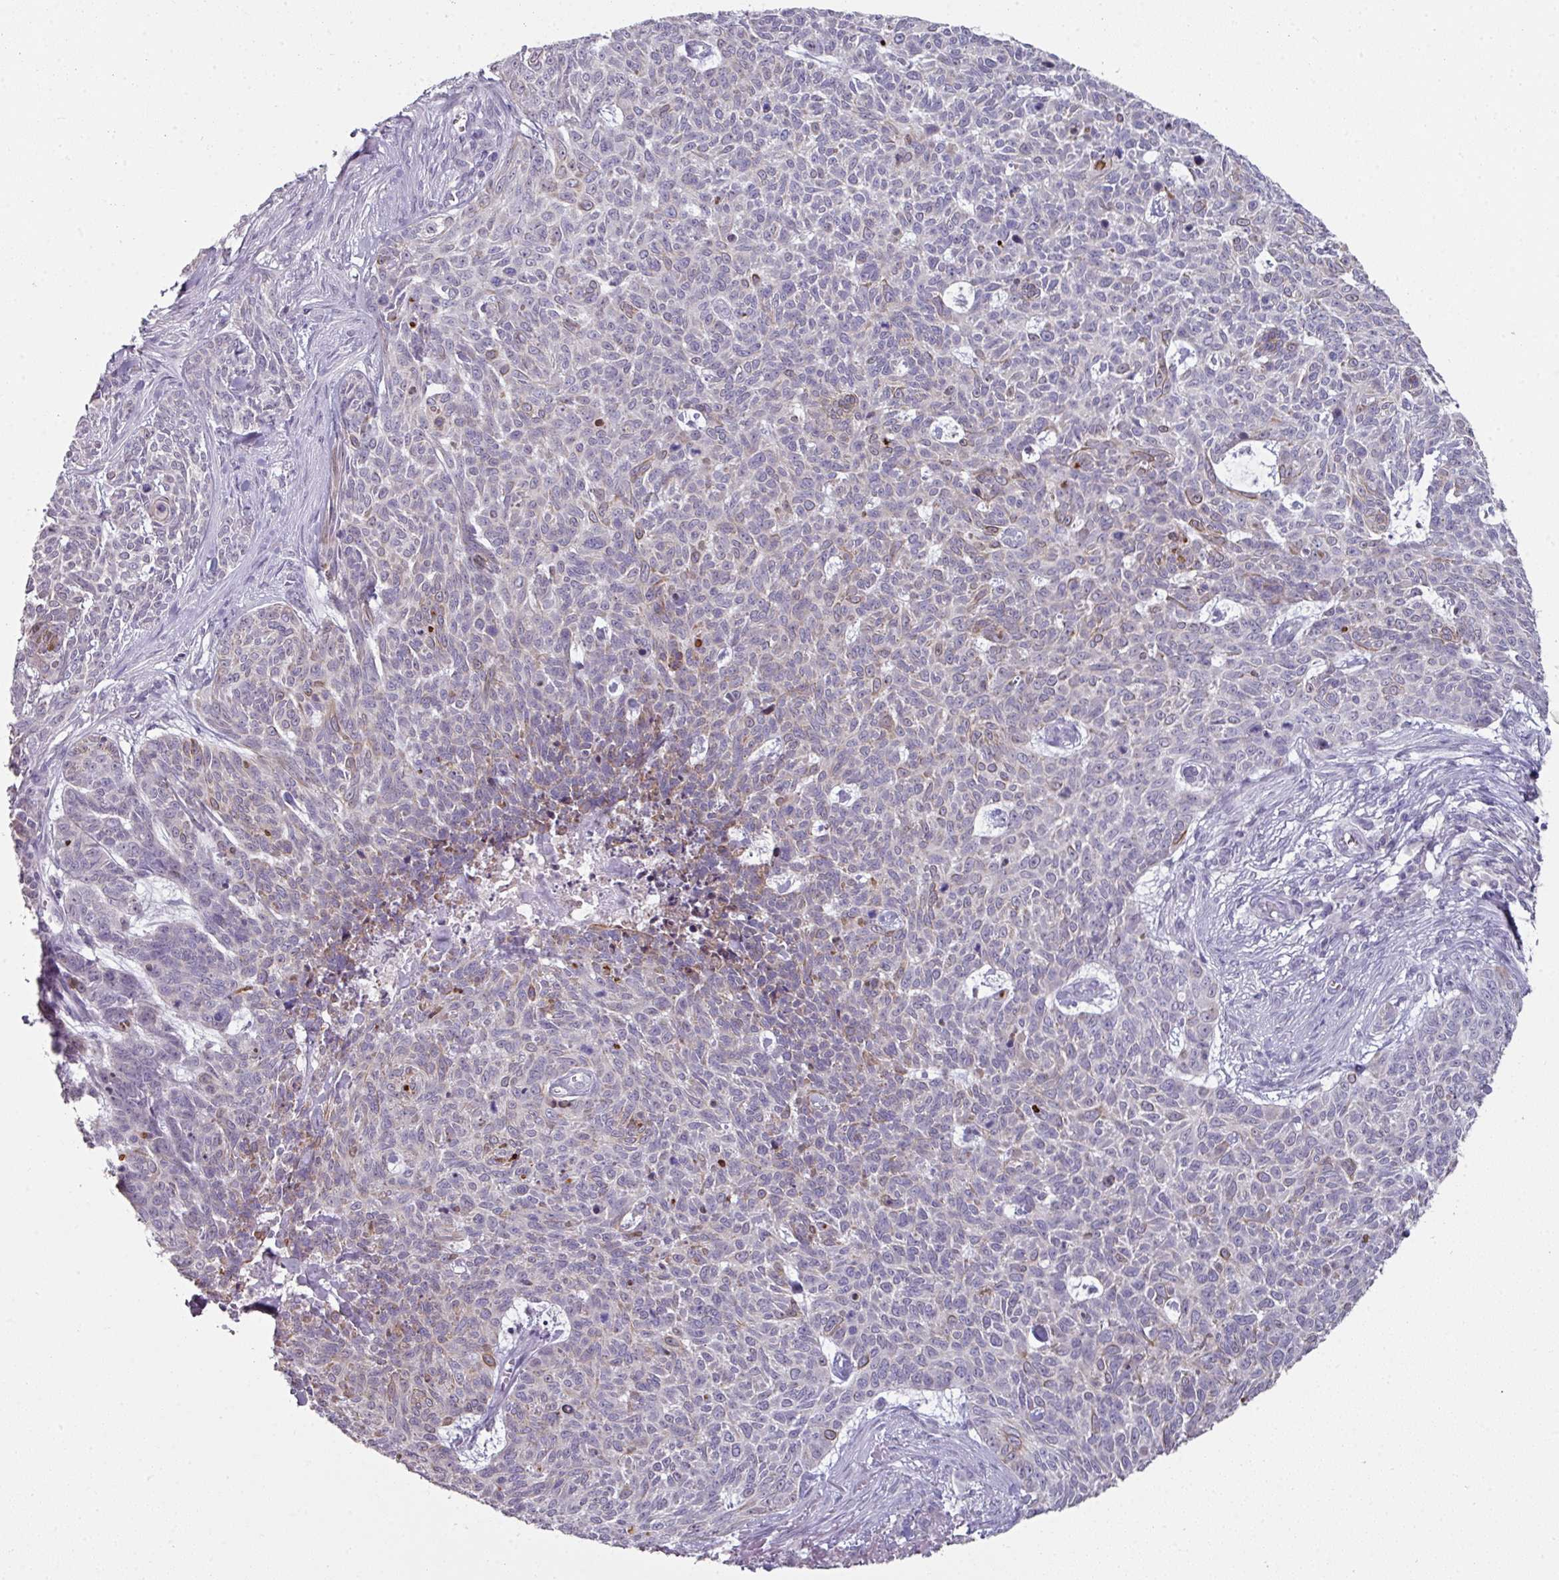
{"staining": {"intensity": "moderate", "quantity": "<25%", "location": "cytoplasmic/membranous"}, "tissue": "skin cancer", "cell_type": "Tumor cells", "image_type": "cancer", "snomed": [{"axis": "morphology", "description": "Basal cell carcinoma"}, {"axis": "topography", "description": "Skin"}], "caption": "Immunohistochemistry (IHC) staining of skin basal cell carcinoma, which displays low levels of moderate cytoplasmic/membranous positivity in approximately <25% of tumor cells indicating moderate cytoplasmic/membranous protein expression. The staining was performed using DAB (brown) for protein detection and nuclei were counterstained in hematoxylin (blue).", "gene": "GTF2H3", "patient": {"sex": "female", "age": 93}}